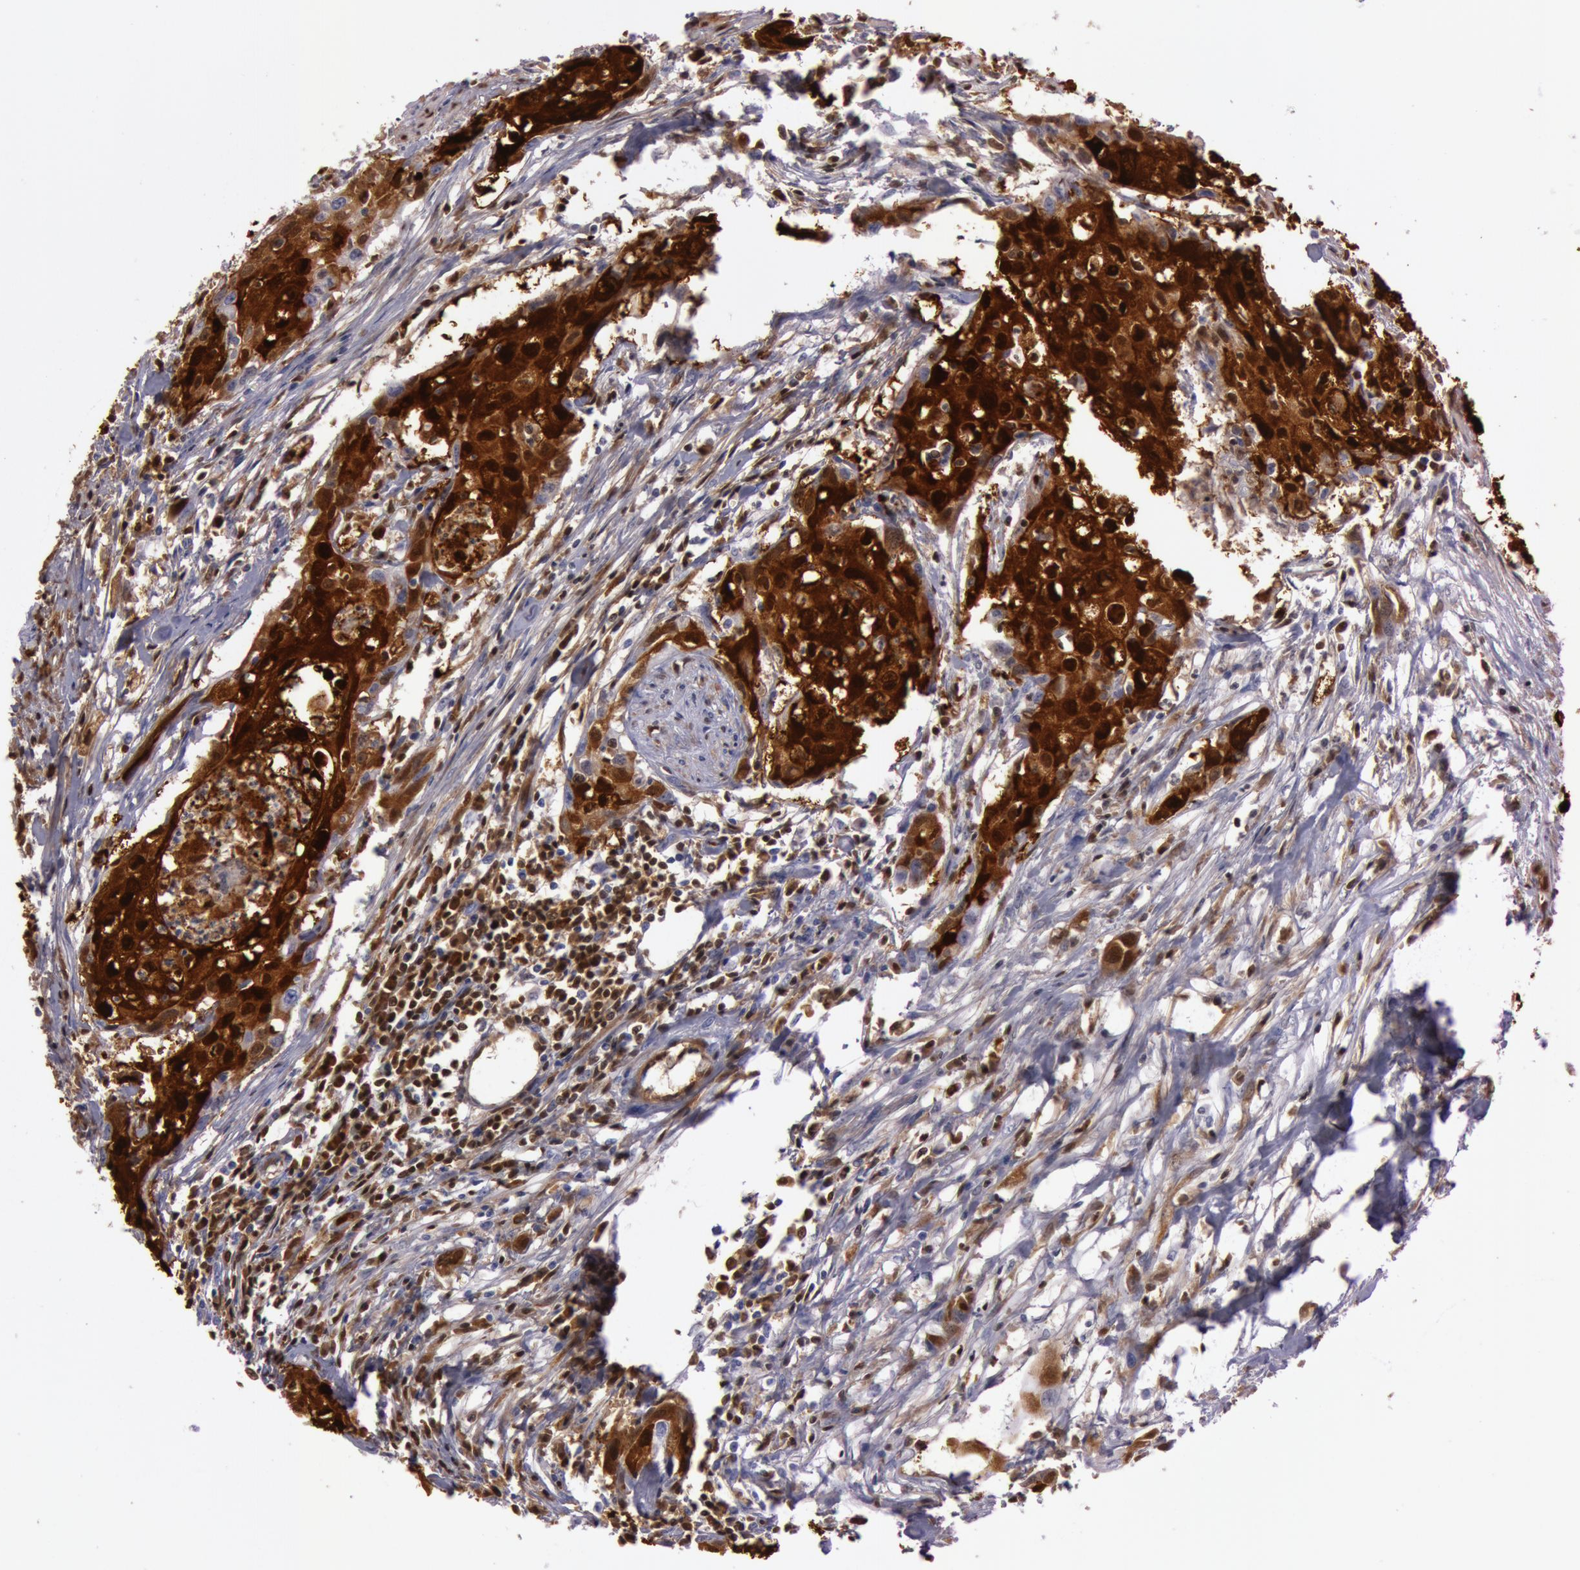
{"staining": {"intensity": "strong", "quantity": "25%-75%", "location": "cytoplasmic/membranous,nuclear"}, "tissue": "urothelial cancer", "cell_type": "Tumor cells", "image_type": "cancer", "snomed": [{"axis": "morphology", "description": "Urothelial carcinoma, High grade"}, {"axis": "topography", "description": "Urinary bladder"}], "caption": "Immunohistochemical staining of human urothelial cancer reveals strong cytoplasmic/membranous and nuclear protein staining in about 25%-75% of tumor cells.", "gene": "S100A7", "patient": {"sex": "male", "age": 54}}